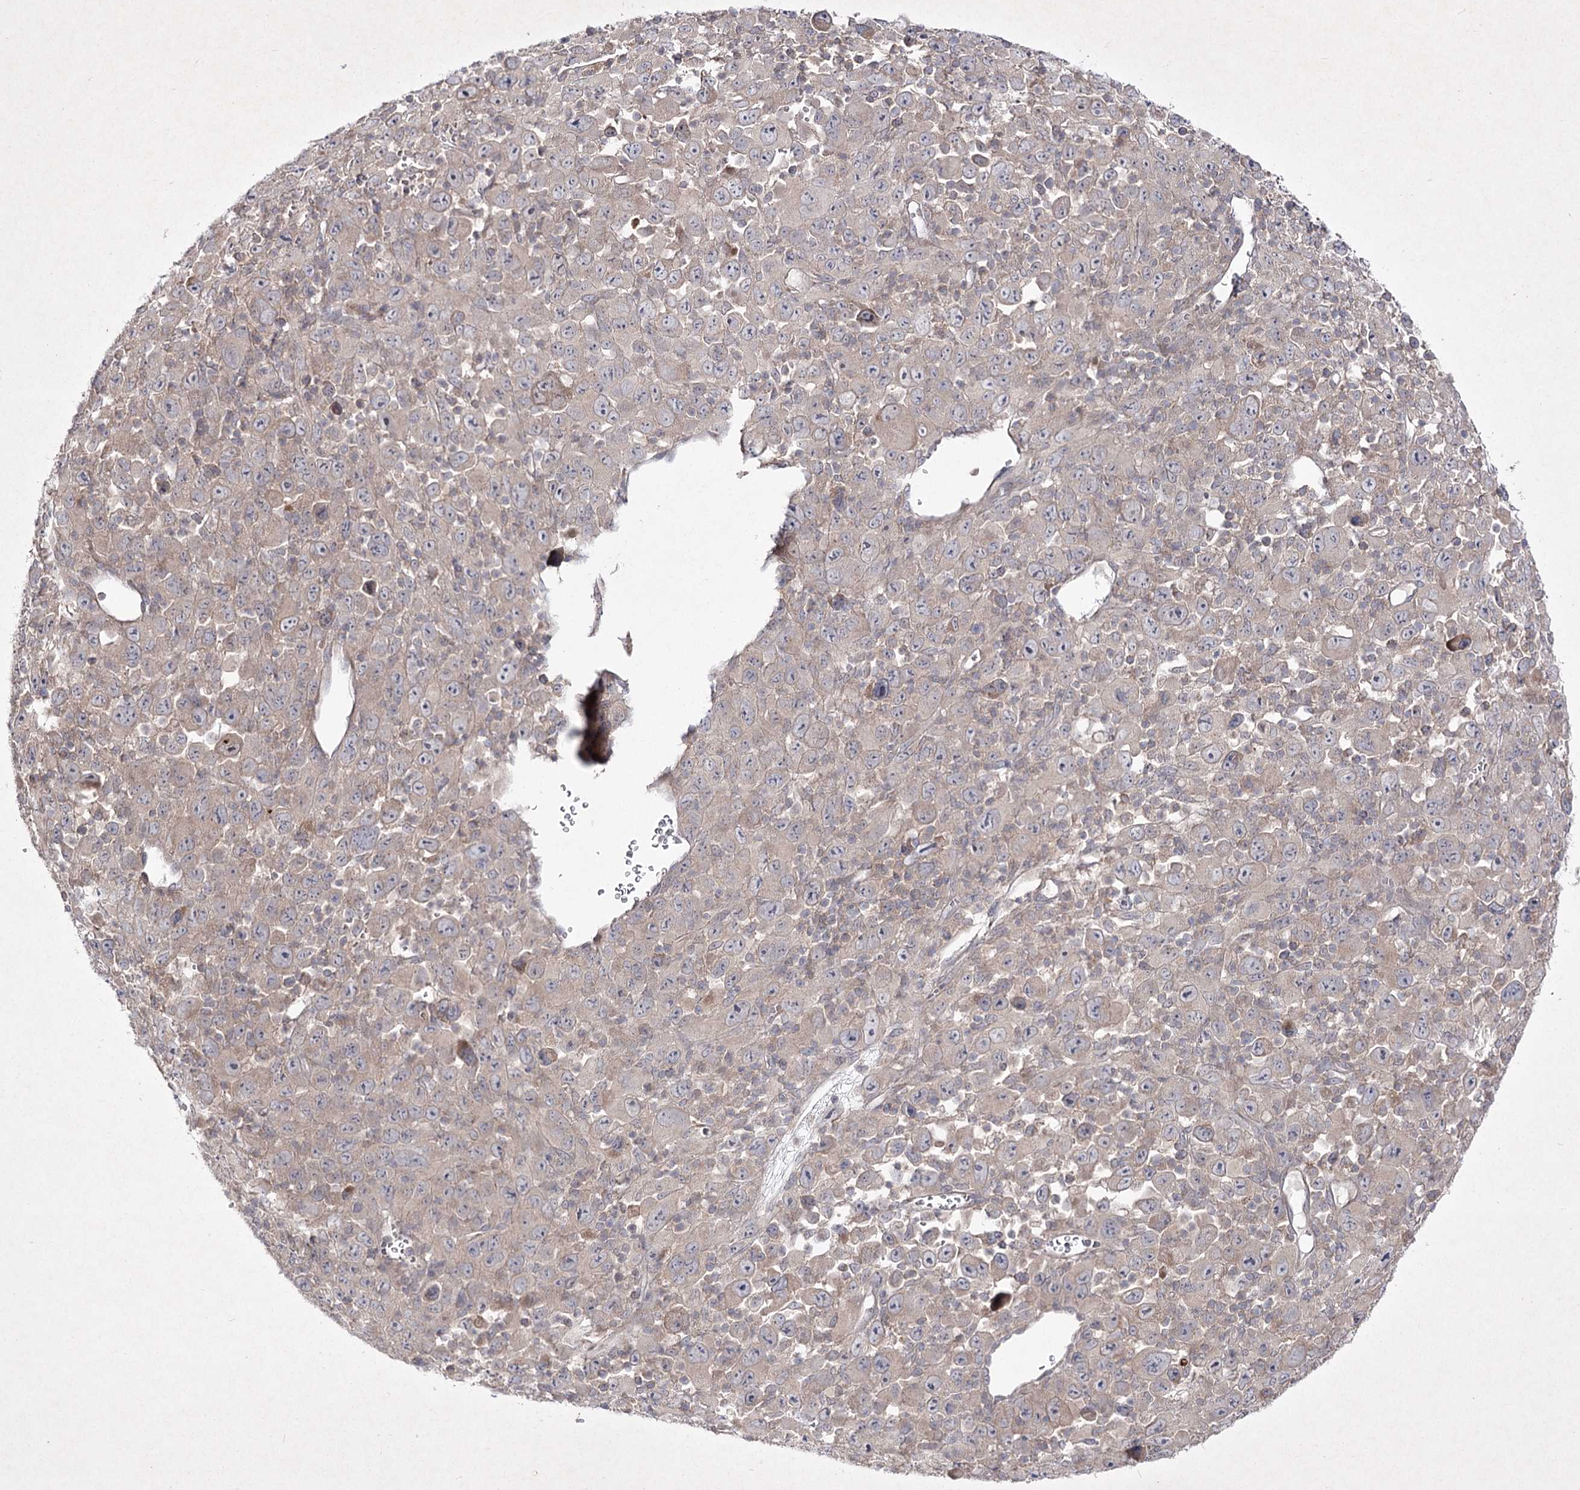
{"staining": {"intensity": "weak", "quantity": "<25%", "location": "cytoplasmic/membranous"}, "tissue": "melanoma", "cell_type": "Tumor cells", "image_type": "cancer", "snomed": [{"axis": "morphology", "description": "Malignant melanoma, Metastatic site"}, {"axis": "topography", "description": "Skin"}], "caption": "IHC image of malignant melanoma (metastatic site) stained for a protein (brown), which exhibits no staining in tumor cells. (DAB IHC visualized using brightfield microscopy, high magnification).", "gene": "CIB2", "patient": {"sex": "female", "age": 56}}